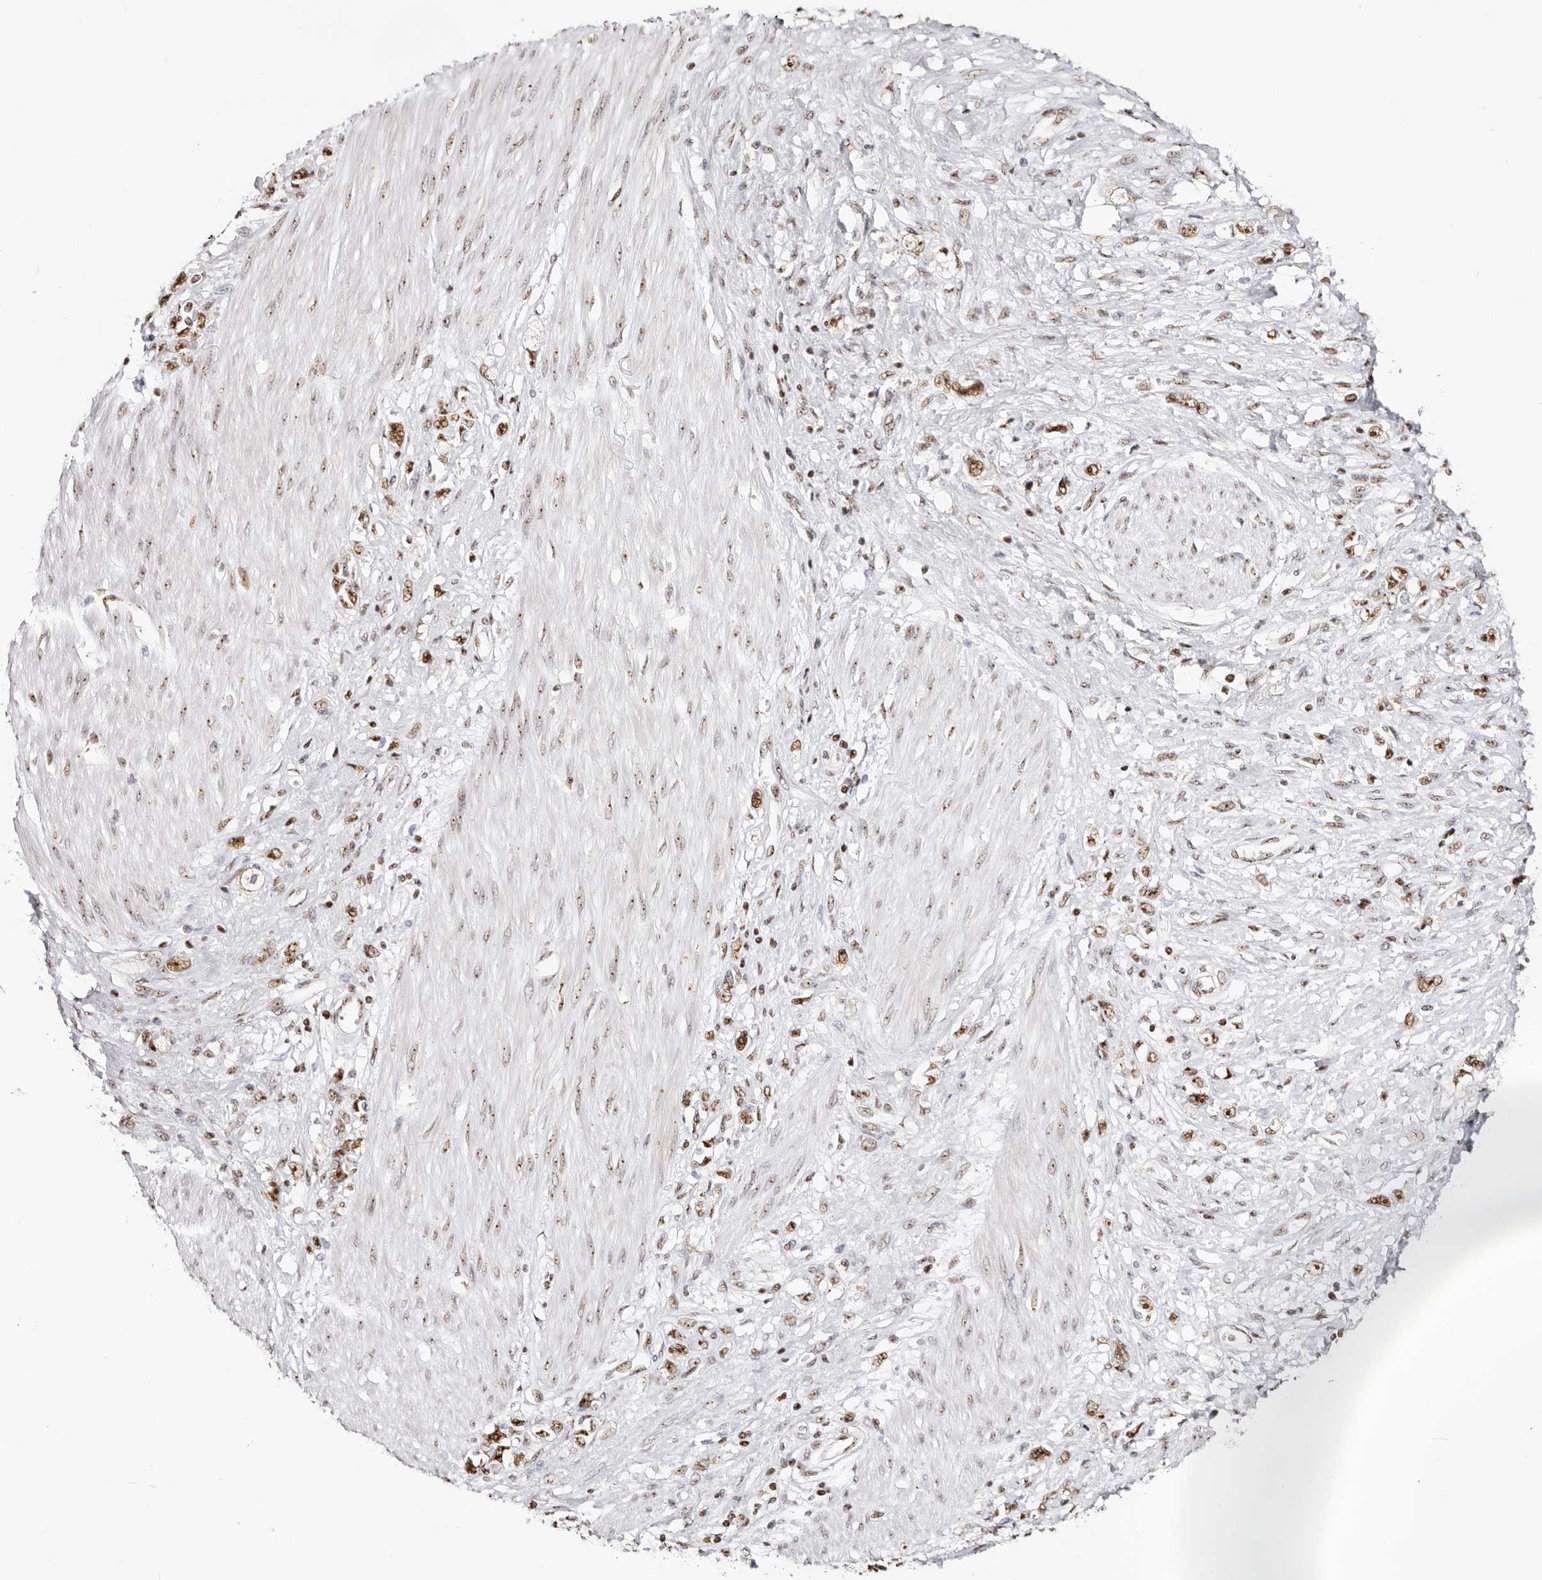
{"staining": {"intensity": "strong", "quantity": ">75%", "location": "nuclear"}, "tissue": "stomach cancer", "cell_type": "Tumor cells", "image_type": "cancer", "snomed": [{"axis": "morphology", "description": "Adenocarcinoma, NOS"}, {"axis": "topography", "description": "Stomach"}], "caption": "Tumor cells reveal high levels of strong nuclear expression in approximately >75% of cells in stomach cancer (adenocarcinoma). The protein of interest is shown in brown color, while the nuclei are stained blue.", "gene": "IQGAP3", "patient": {"sex": "female", "age": 76}}